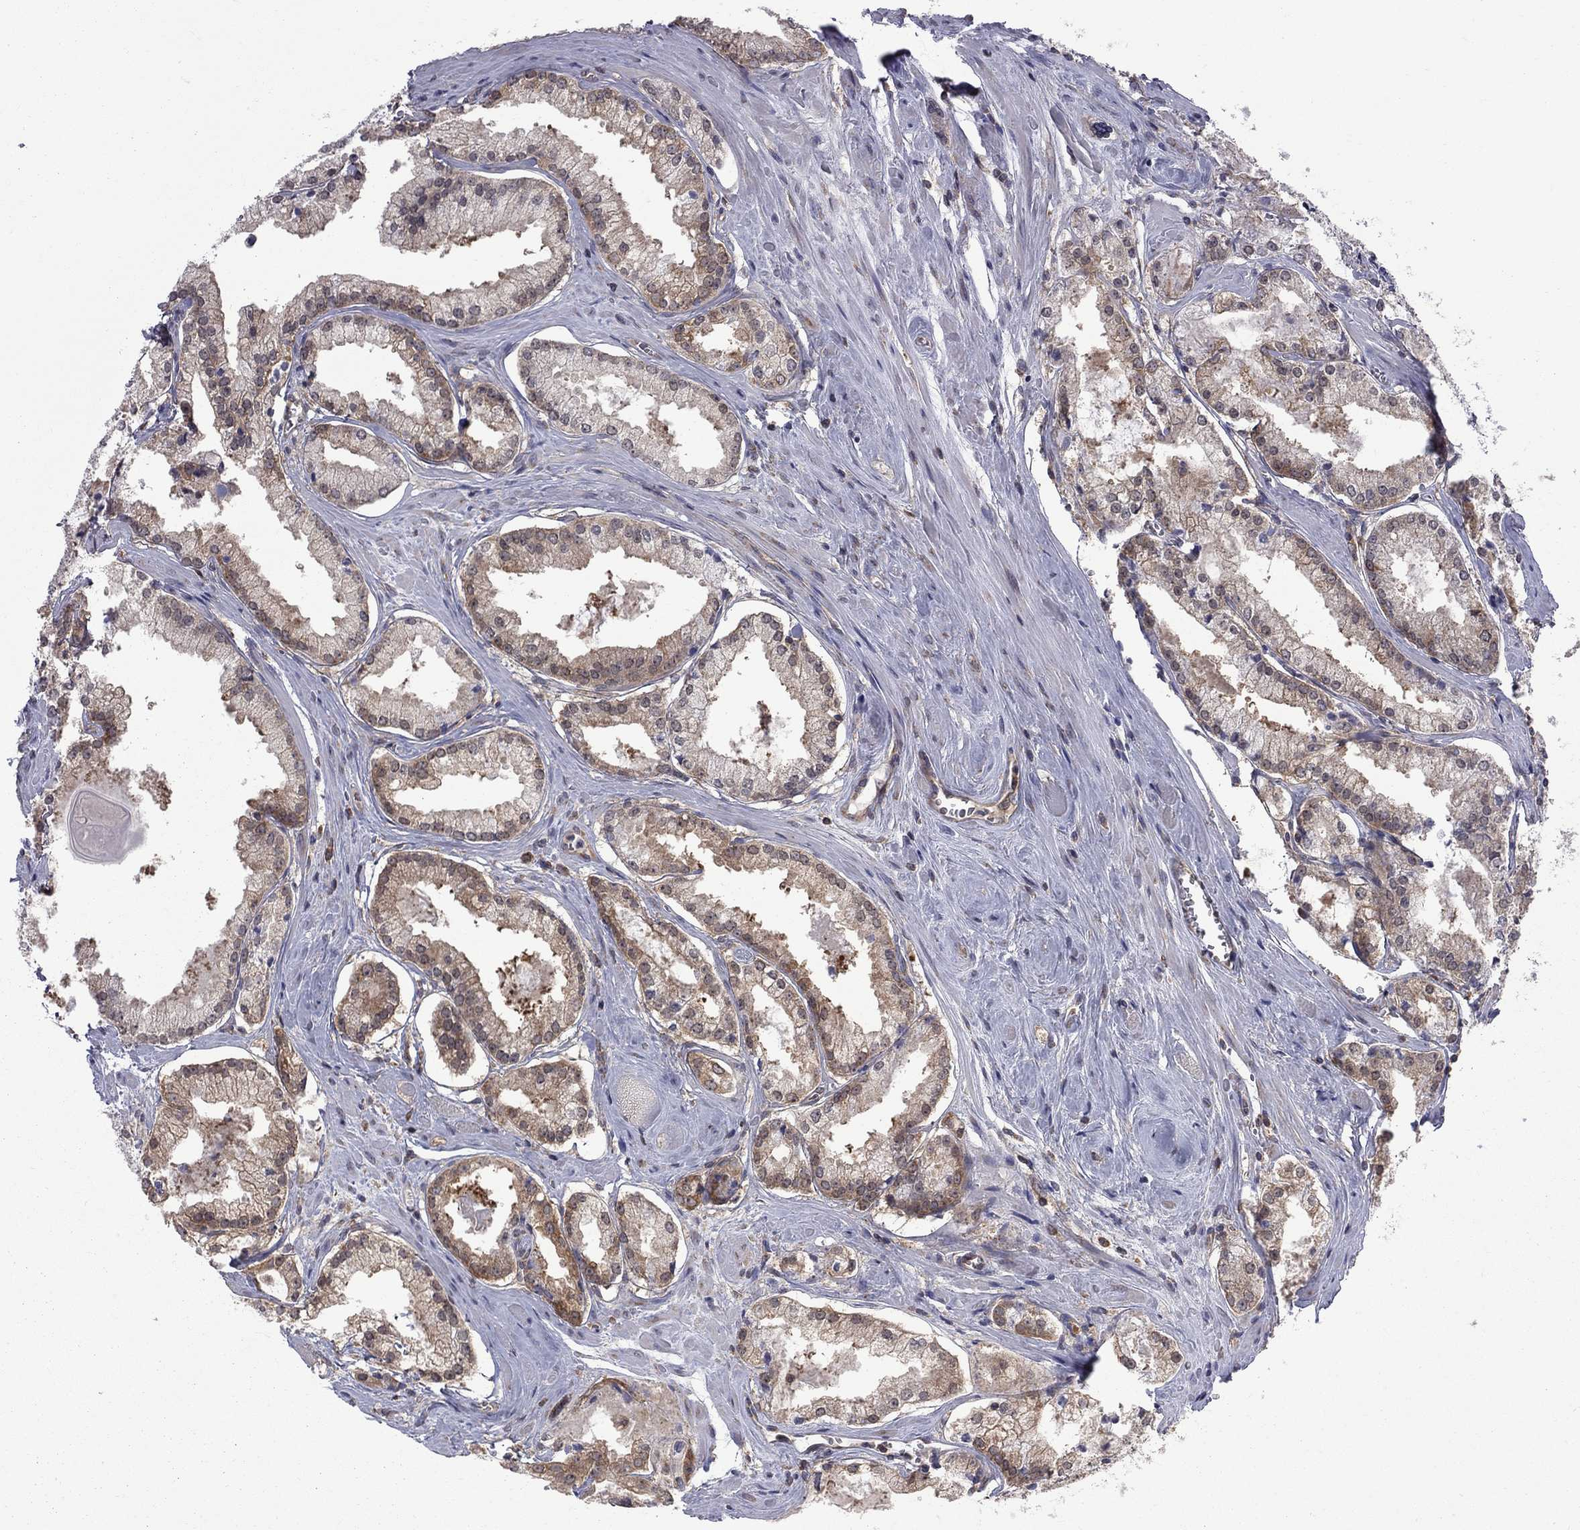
{"staining": {"intensity": "moderate", "quantity": ">75%", "location": "cytoplasmic/membranous"}, "tissue": "prostate cancer", "cell_type": "Tumor cells", "image_type": "cancer", "snomed": [{"axis": "morphology", "description": "Adenocarcinoma, NOS"}, {"axis": "topography", "description": "Prostate"}], "caption": "Tumor cells exhibit medium levels of moderate cytoplasmic/membranous positivity in about >75% of cells in human adenocarcinoma (prostate).", "gene": "NAA50", "patient": {"sex": "male", "age": 72}}